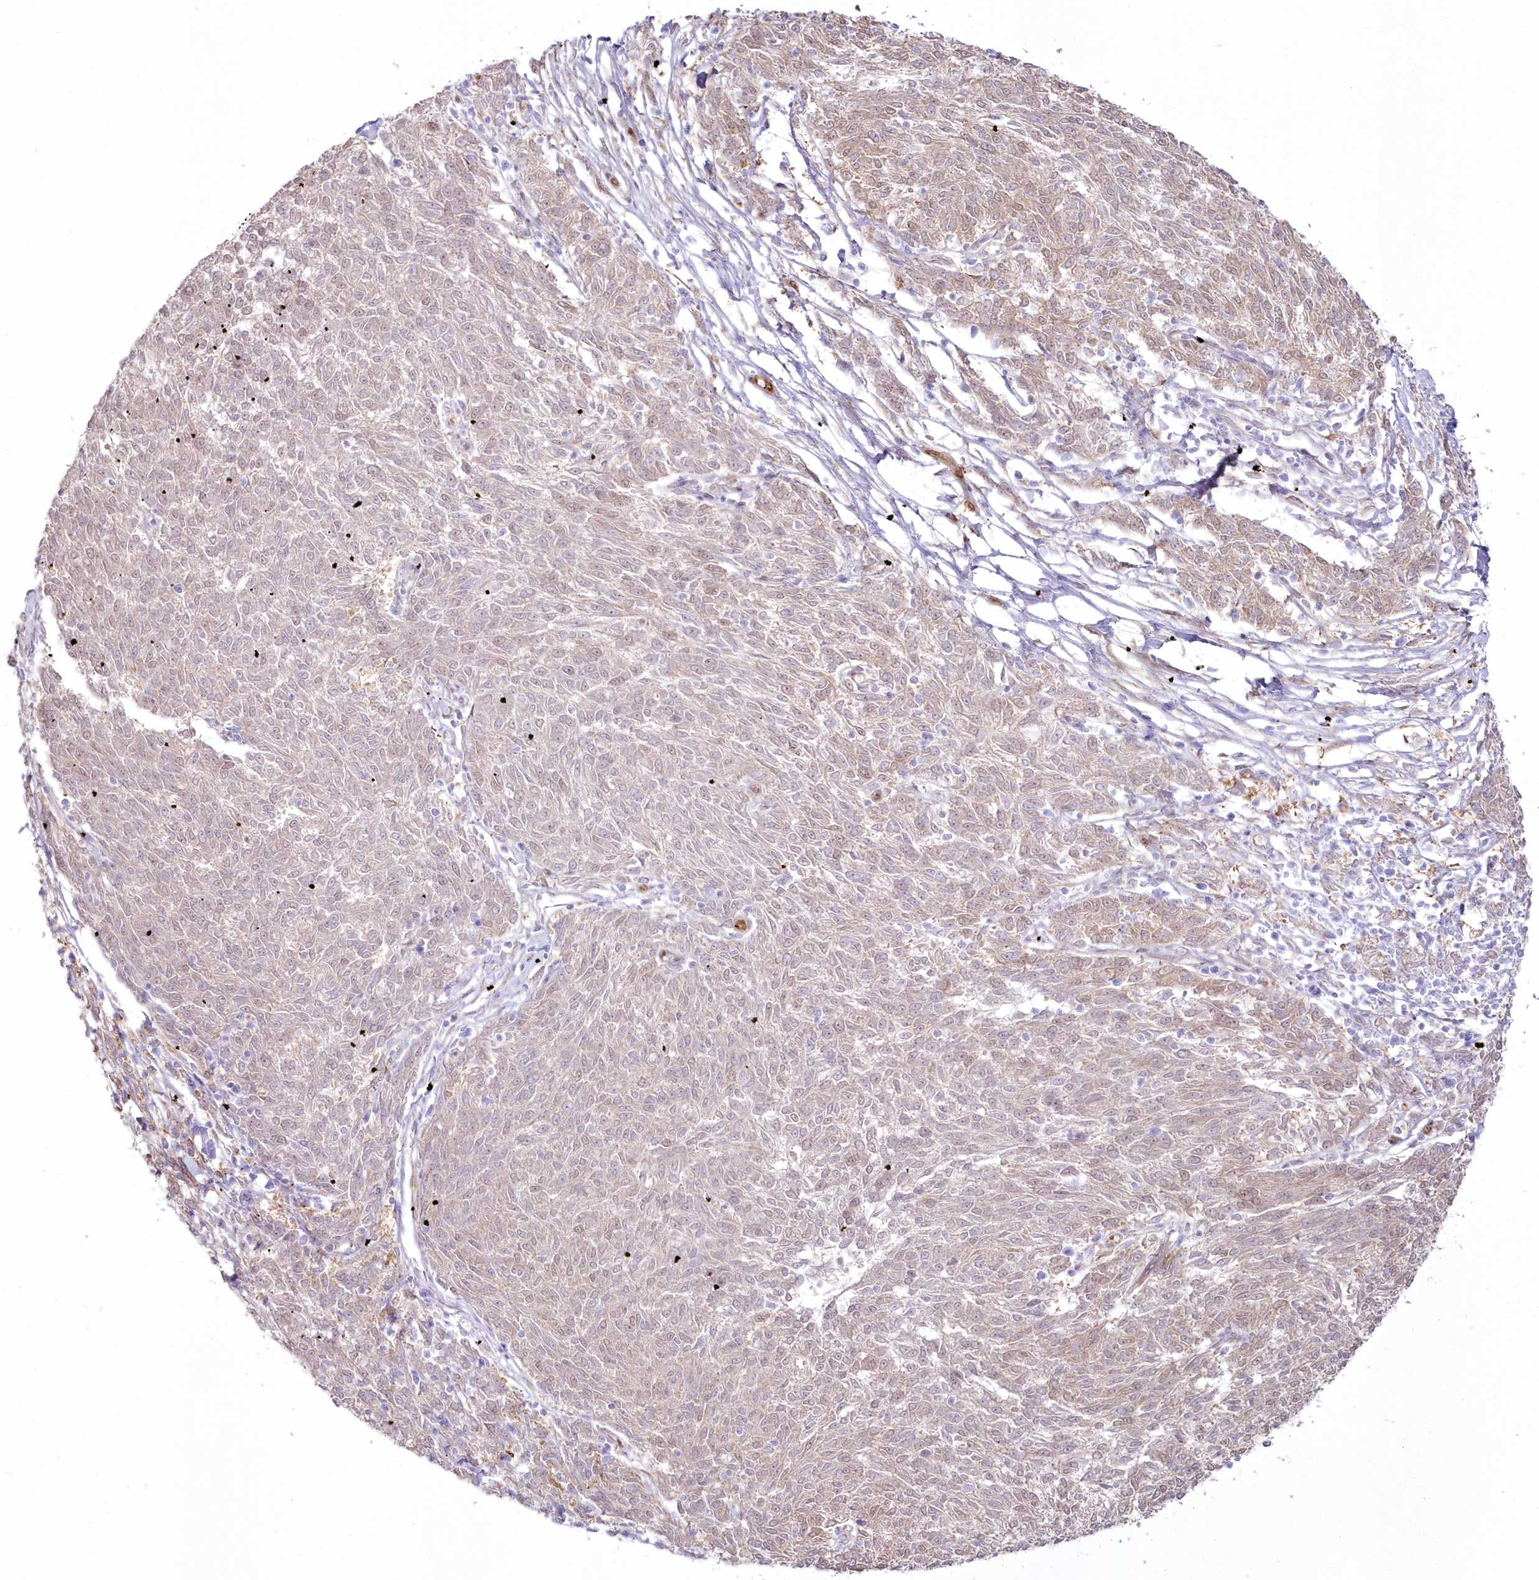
{"staining": {"intensity": "negative", "quantity": "none", "location": "none"}, "tissue": "melanoma", "cell_type": "Tumor cells", "image_type": "cancer", "snomed": [{"axis": "morphology", "description": "Malignant melanoma, NOS"}, {"axis": "topography", "description": "Skin"}], "caption": "IHC image of human malignant melanoma stained for a protein (brown), which exhibits no positivity in tumor cells.", "gene": "SH3PXD2B", "patient": {"sex": "female", "age": 72}}